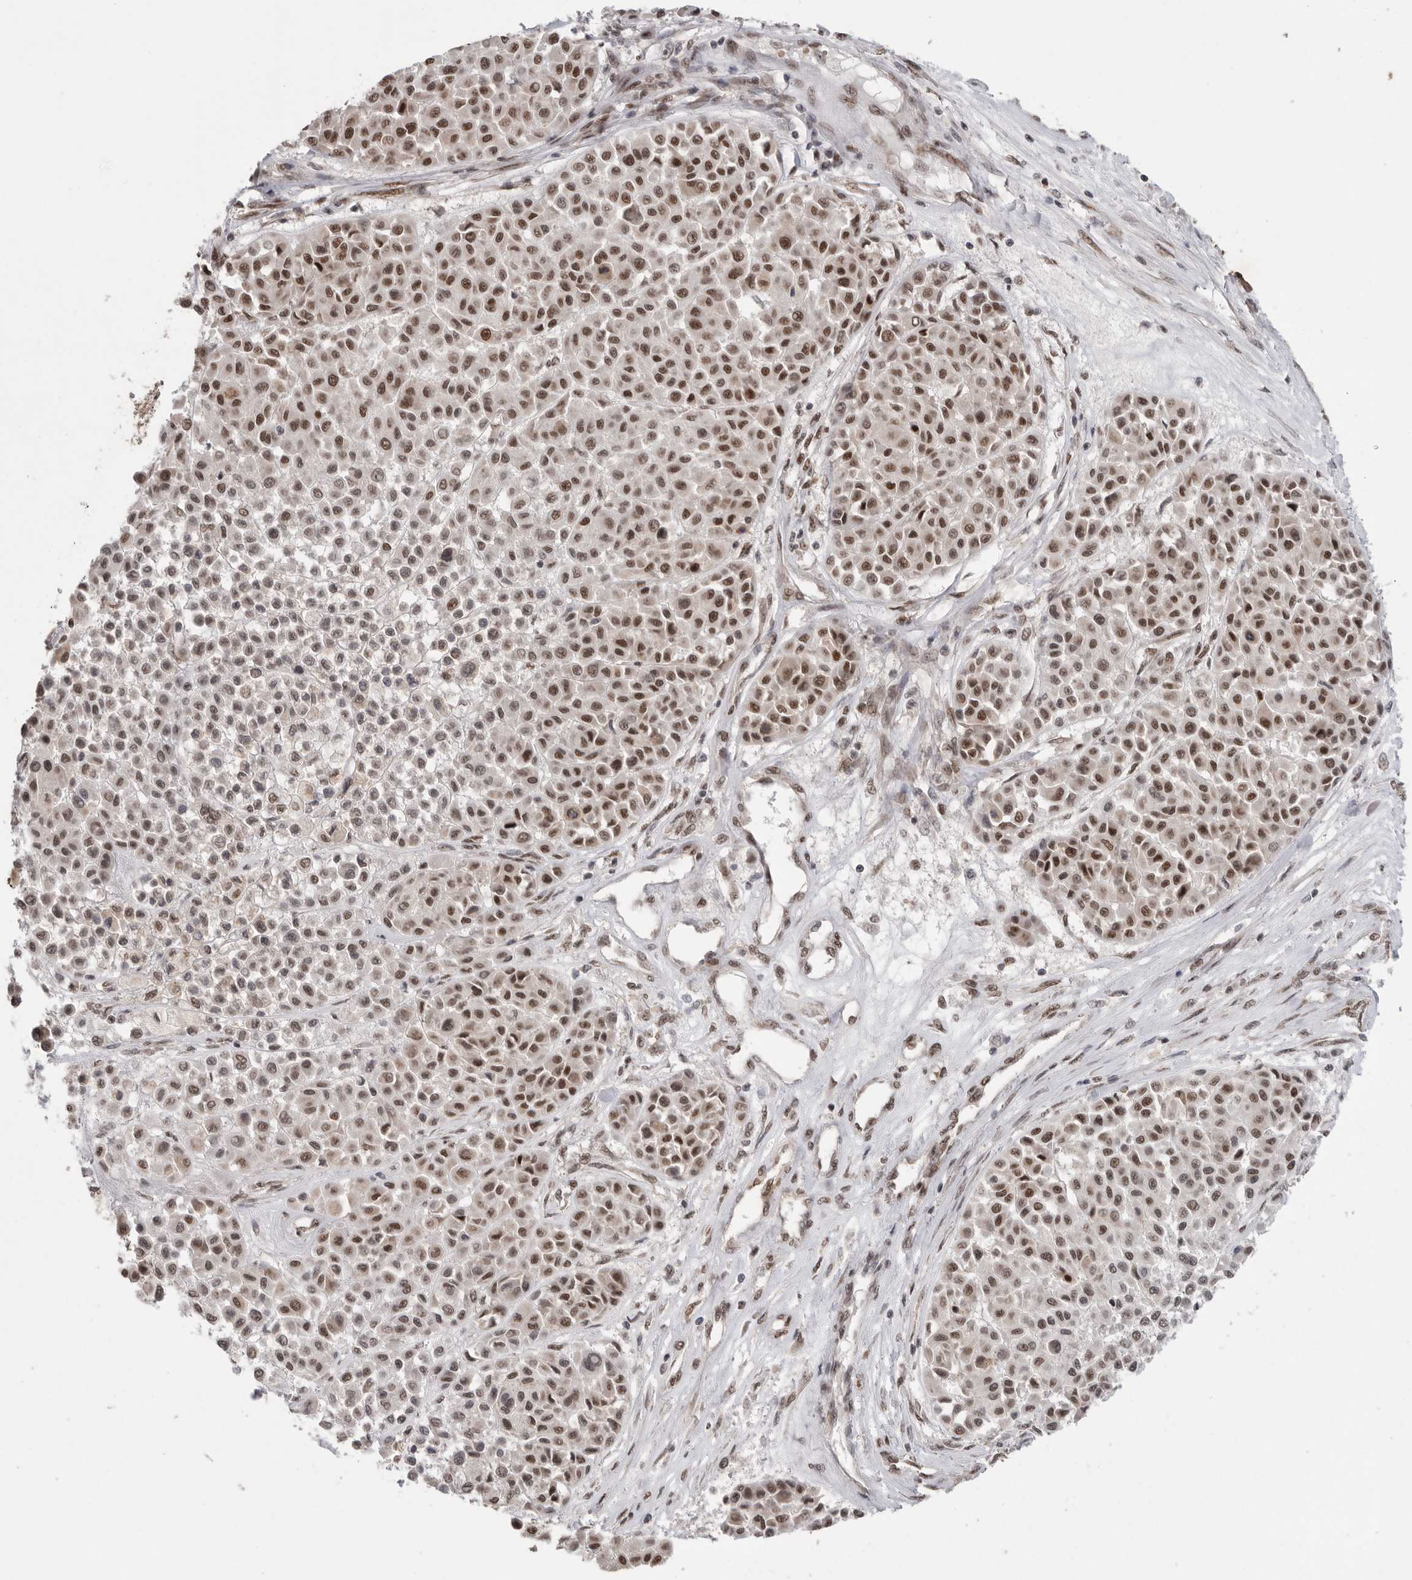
{"staining": {"intensity": "moderate", "quantity": ">75%", "location": "nuclear"}, "tissue": "melanoma", "cell_type": "Tumor cells", "image_type": "cancer", "snomed": [{"axis": "morphology", "description": "Malignant melanoma, Metastatic site"}, {"axis": "topography", "description": "Soft tissue"}], "caption": "Protein staining of melanoma tissue exhibits moderate nuclear staining in about >75% of tumor cells. (DAB (3,3'-diaminobenzidine) = brown stain, brightfield microscopy at high magnification).", "gene": "PPP1R10", "patient": {"sex": "male", "age": 41}}